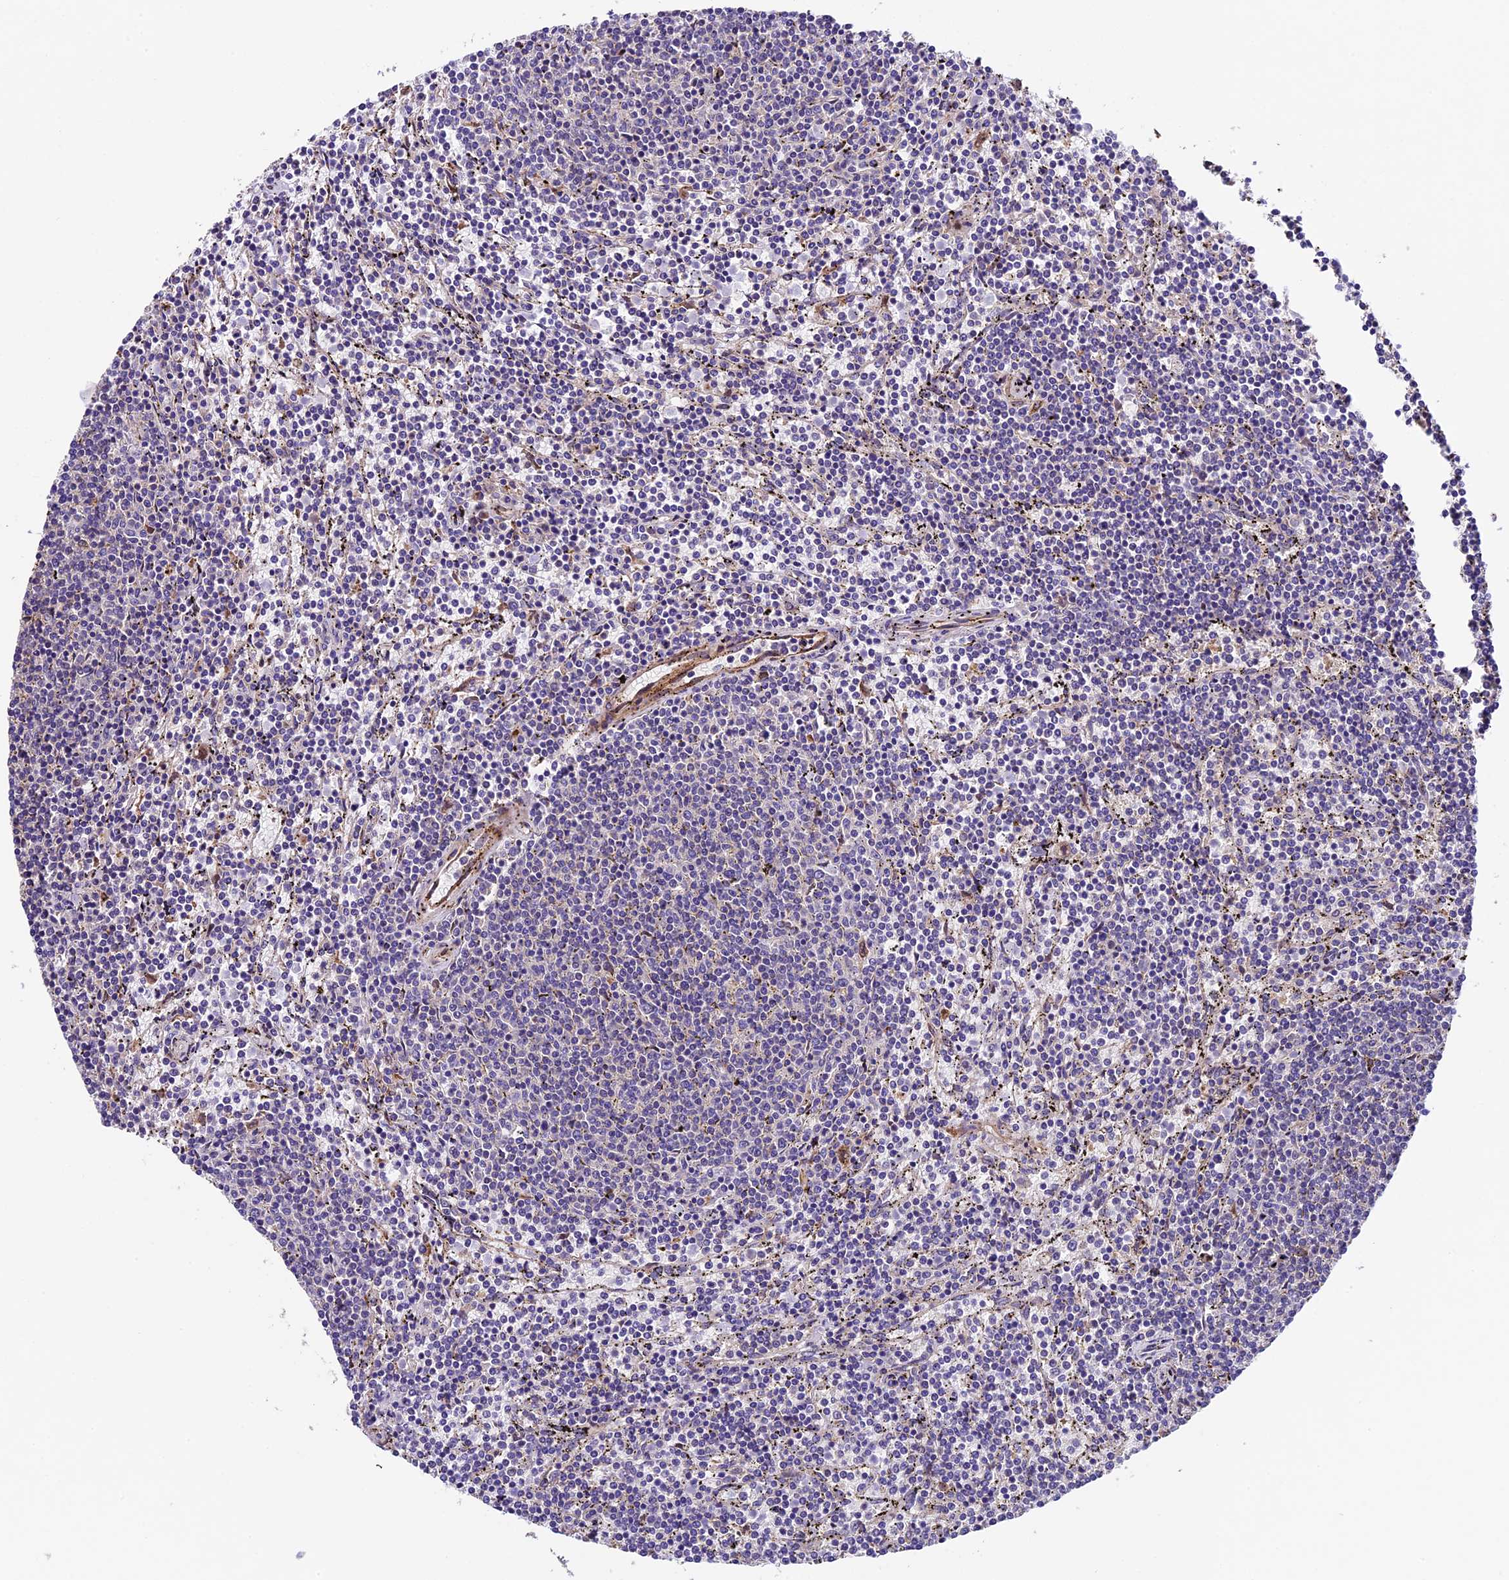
{"staining": {"intensity": "negative", "quantity": "none", "location": "none"}, "tissue": "lymphoma", "cell_type": "Tumor cells", "image_type": "cancer", "snomed": [{"axis": "morphology", "description": "Malignant lymphoma, non-Hodgkin's type, Low grade"}, {"axis": "topography", "description": "Spleen"}], "caption": "This is an IHC photomicrograph of low-grade malignant lymphoma, non-Hodgkin's type. There is no expression in tumor cells.", "gene": "LSM7", "patient": {"sex": "female", "age": 50}}